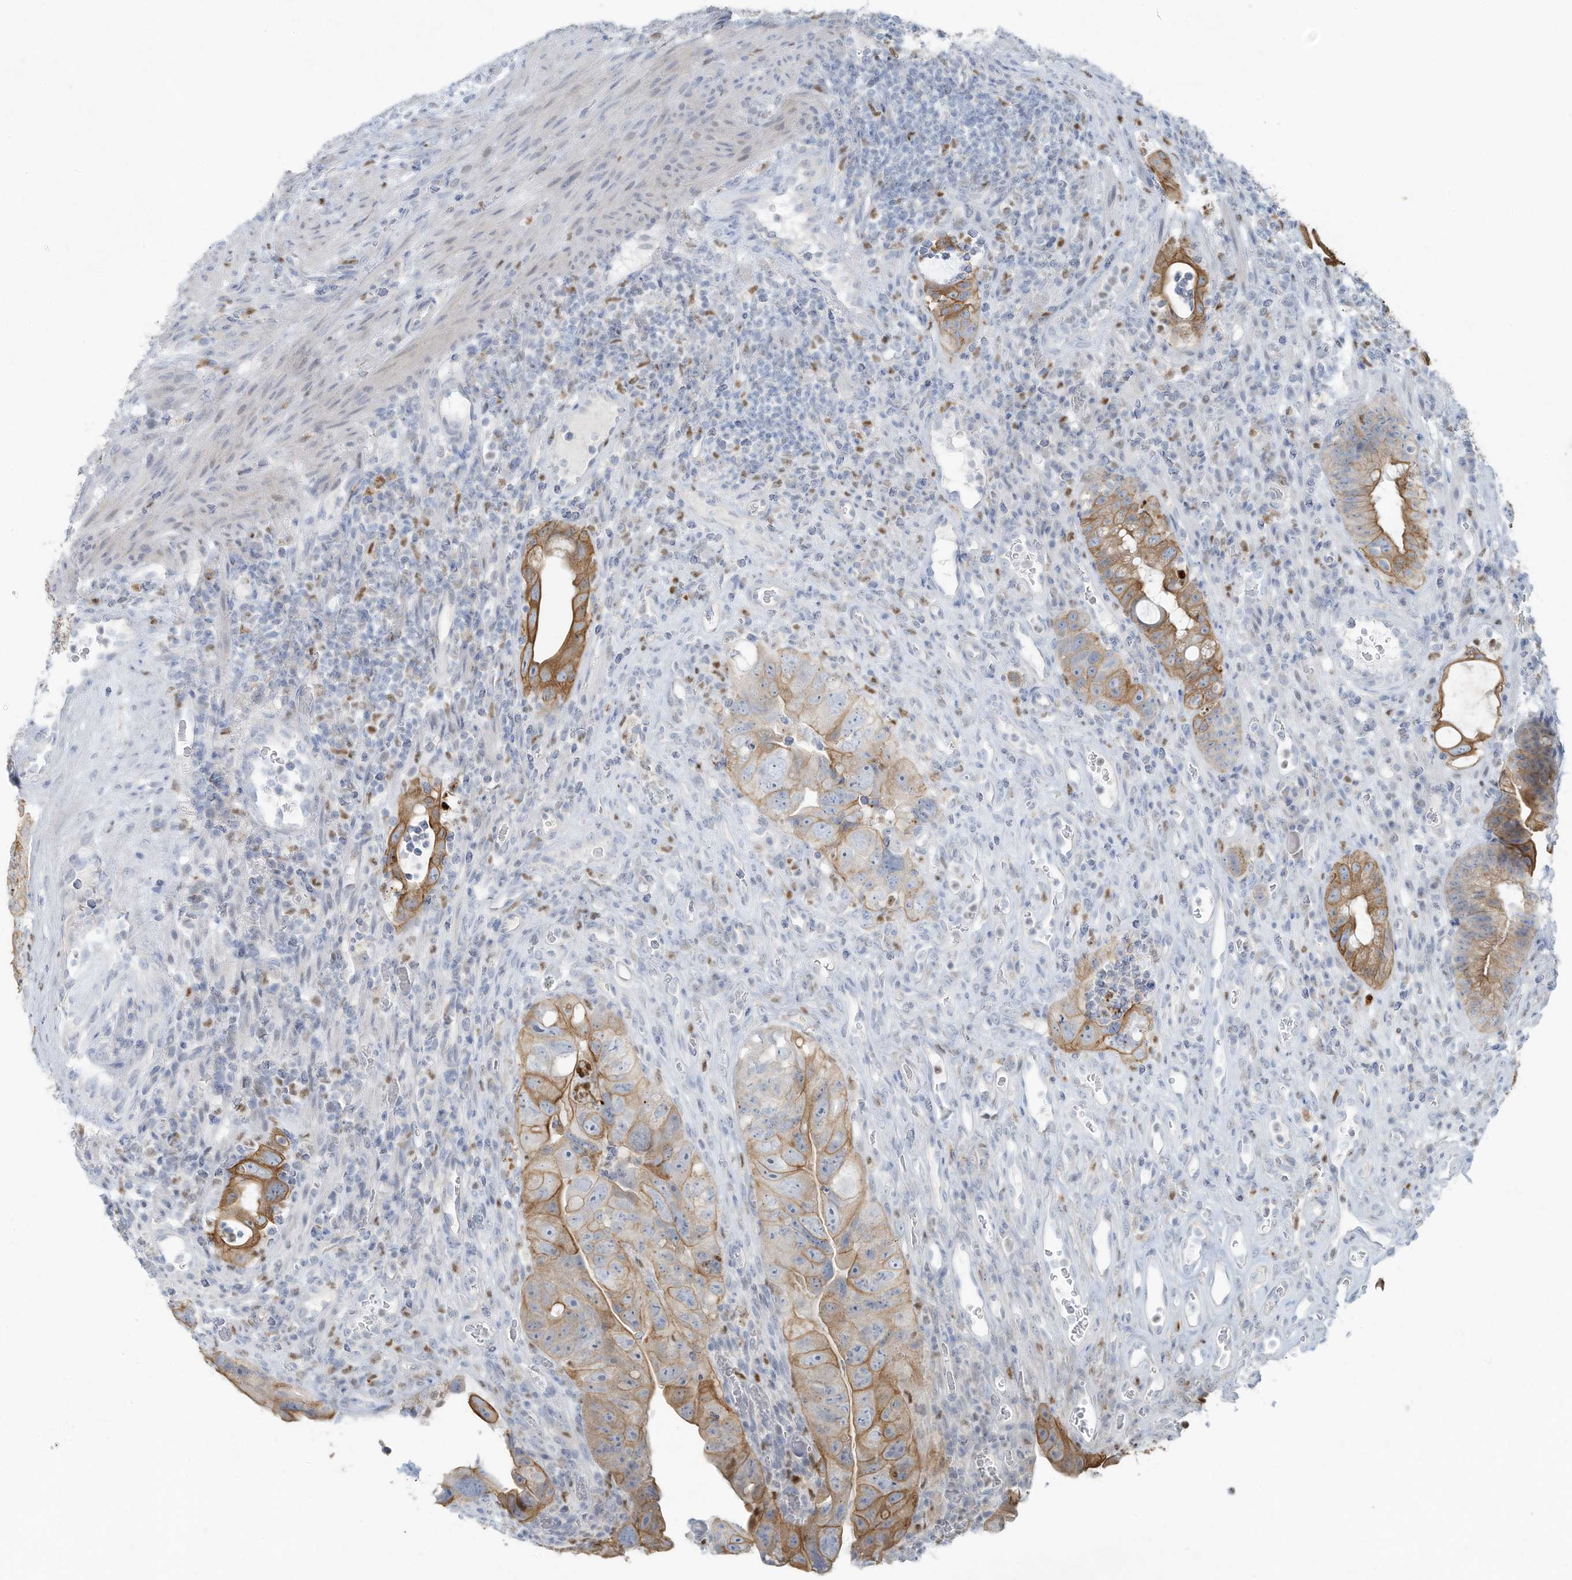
{"staining": {"intensity": "moderate", "quantity": ">75%", "location": "cytoplasmic/membranous"}, "tissue": "colorectal cancer", "cell_type": "Tumor cells", "image_type": "cancer", "snomed": [{"axis": "morphology", "description": "Adenocarcinoma, NOS"}, {"axis": "topography", "description": "Rectum"}], "caption": "Immunohistochemistry (DAB (3,3'-diaminobenzidine)) staining of colorectal cancer reveals moderate cytoplasmic/membranous protein staining in approximately >75% of tumor cells. The staining was performed using DAB (3,3'-diaminobenzidine), with brown indicating positive protein expression. Nuclei are stained blue with hematoxylin.", "gene": "TUBE1", "patient": {"sex": "male", "age": 59}}